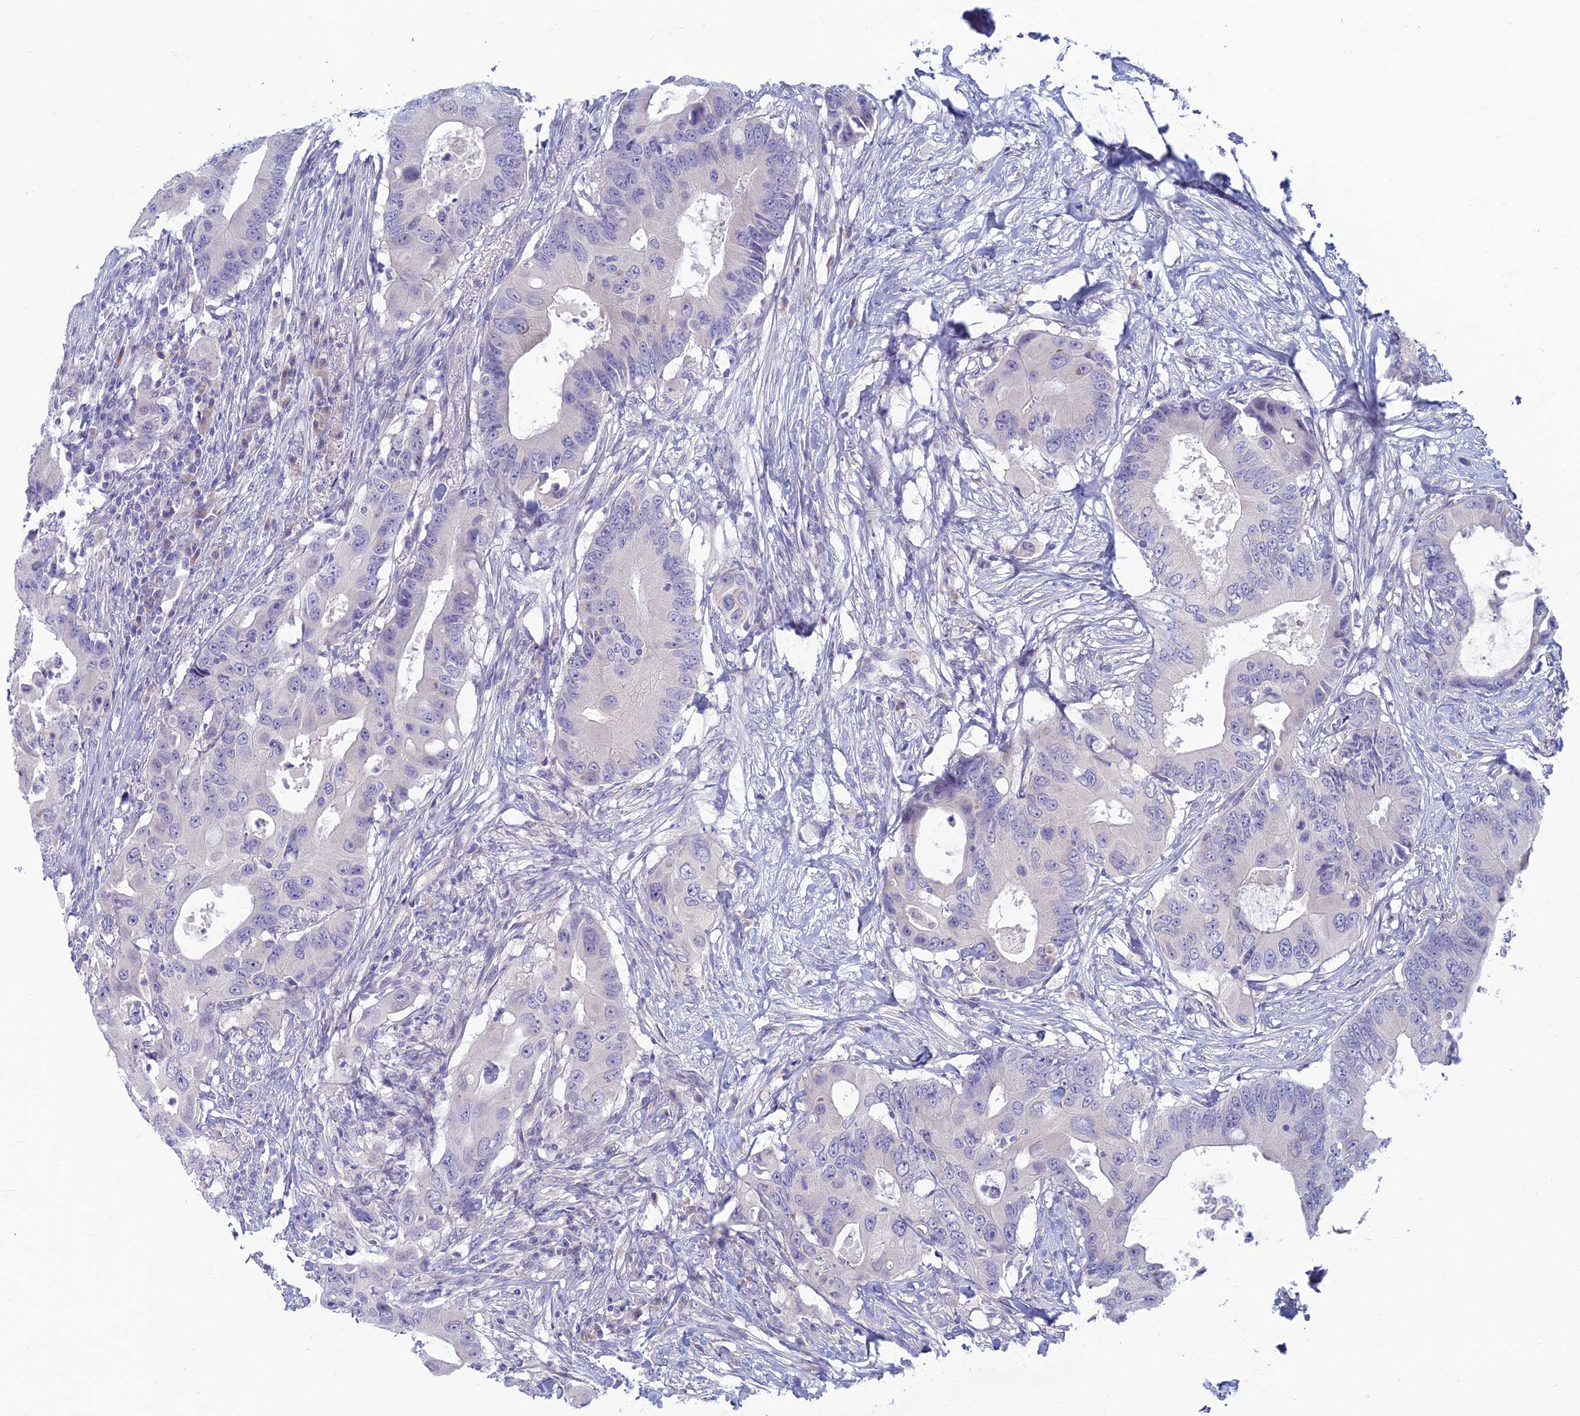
{"staining": {"intensity": "negative", "quantity": "none", "location": "none"}, "tissue": "colorectal cancer", "cell_type": "Tumor cells", "image_type": "cancer", "snomed": [{"axis": "morphology", "description": "Adenocarcinoma, NOS"}, {"axis": "topography", "description": "Colon"}], "caption": "The histopathology image reveals no staining of tumor cells in colorectal adenocarcinoma. The staining is performed using DAB brown chromogen with nuclei counter-stained in using hematoxylin.", "gene": "SLC25A41", "patient": {"sex": "male", "age": 71}}